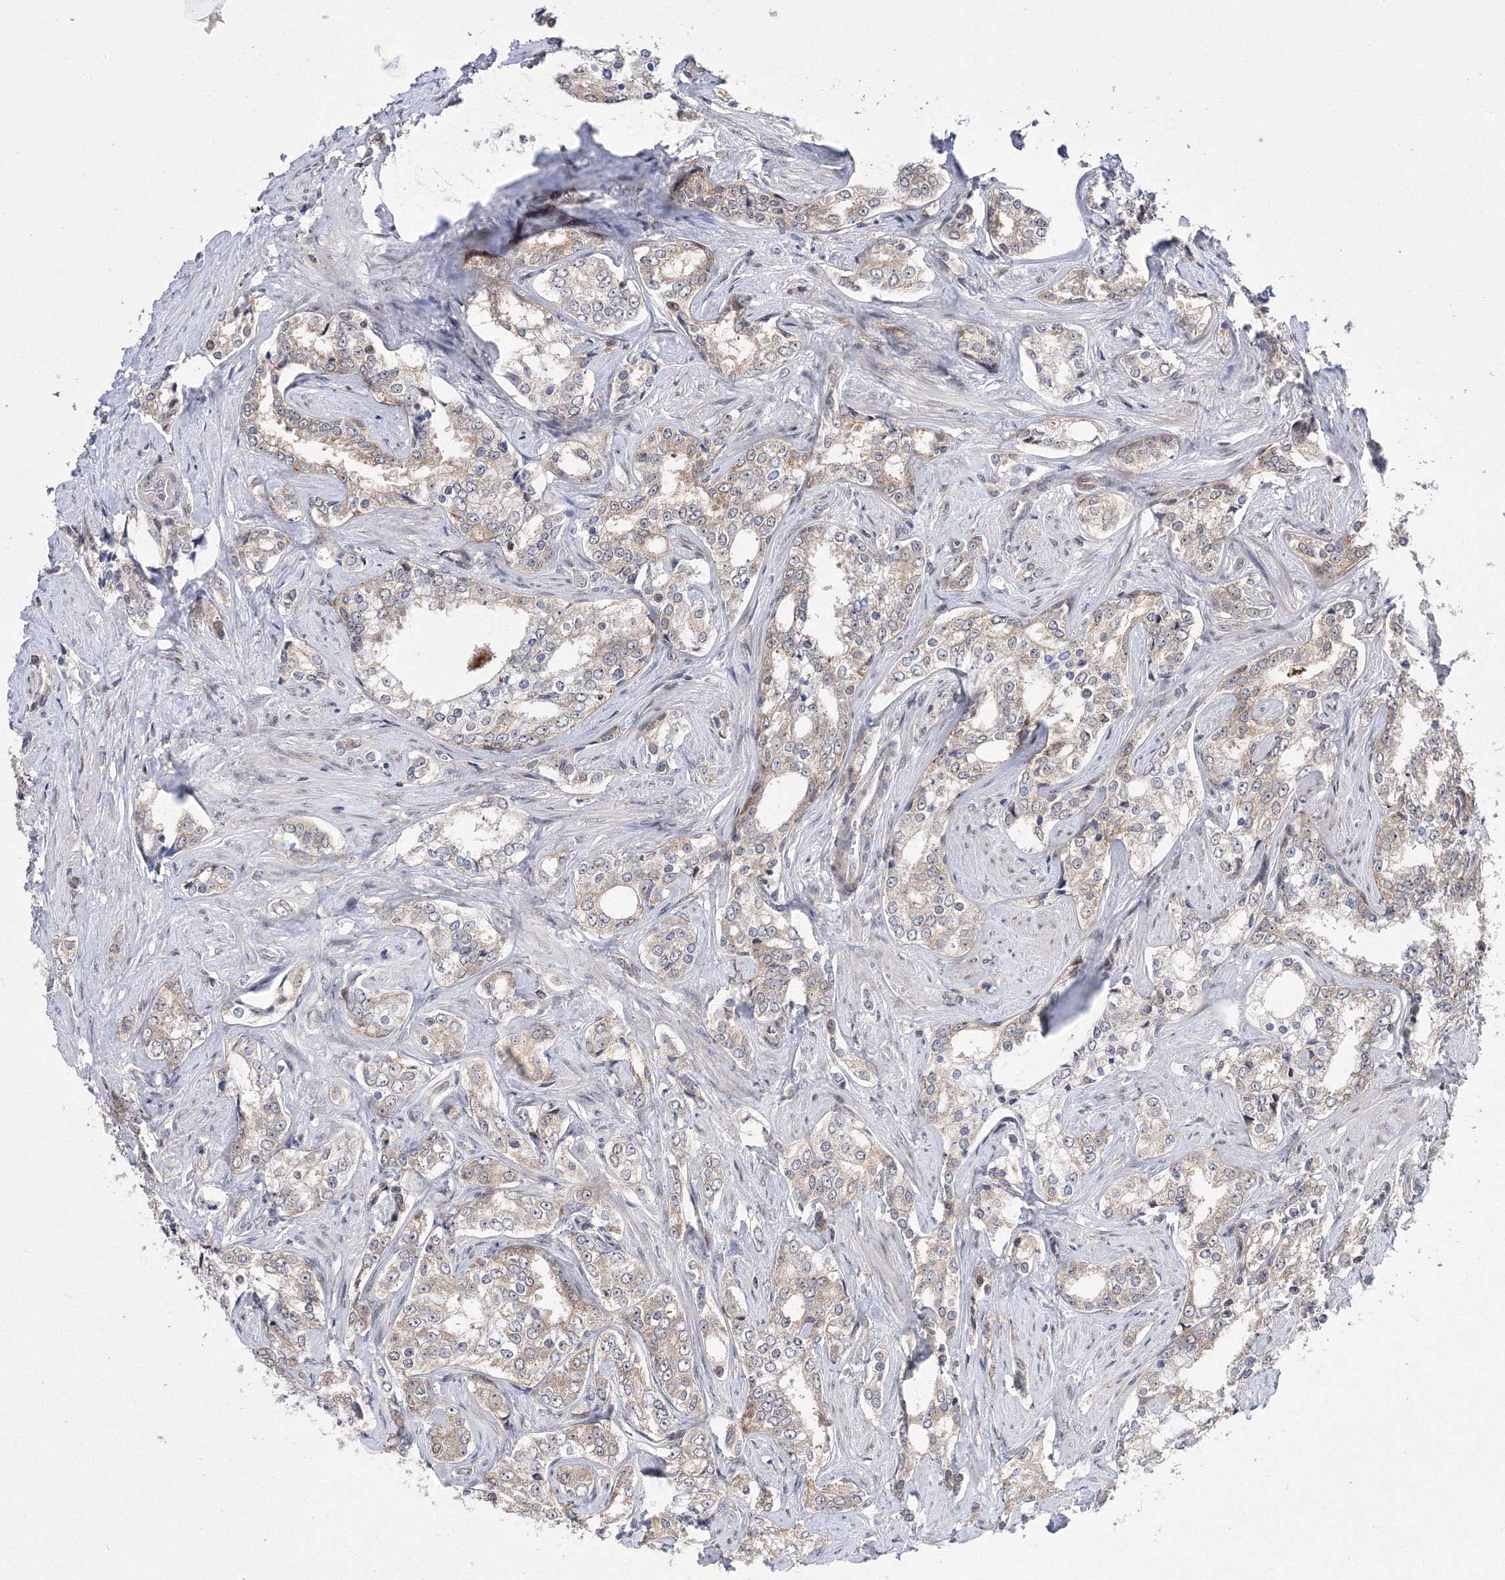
{"staining": {"intensity": "moderate", "quantity": ">75%", "location": "cytoplasmic/membranous"}, "tissue": "prostate cancer", "cell_type": "Tumor cells", "image_type": "cancer", "snomed": [{"axis": "morphology", "description": "Adenocarcinoma, High grade"}, {"axis": "topography", "description": "Prostate"}], "caption": "Moderate cytoplasmic/membranous staining is seen in approximately >75% of tumor cells in prostate cancer (high-grade adenocarcinoma).", "gene": "GPN1", "patient": {"sex": "male", "age": 66}}